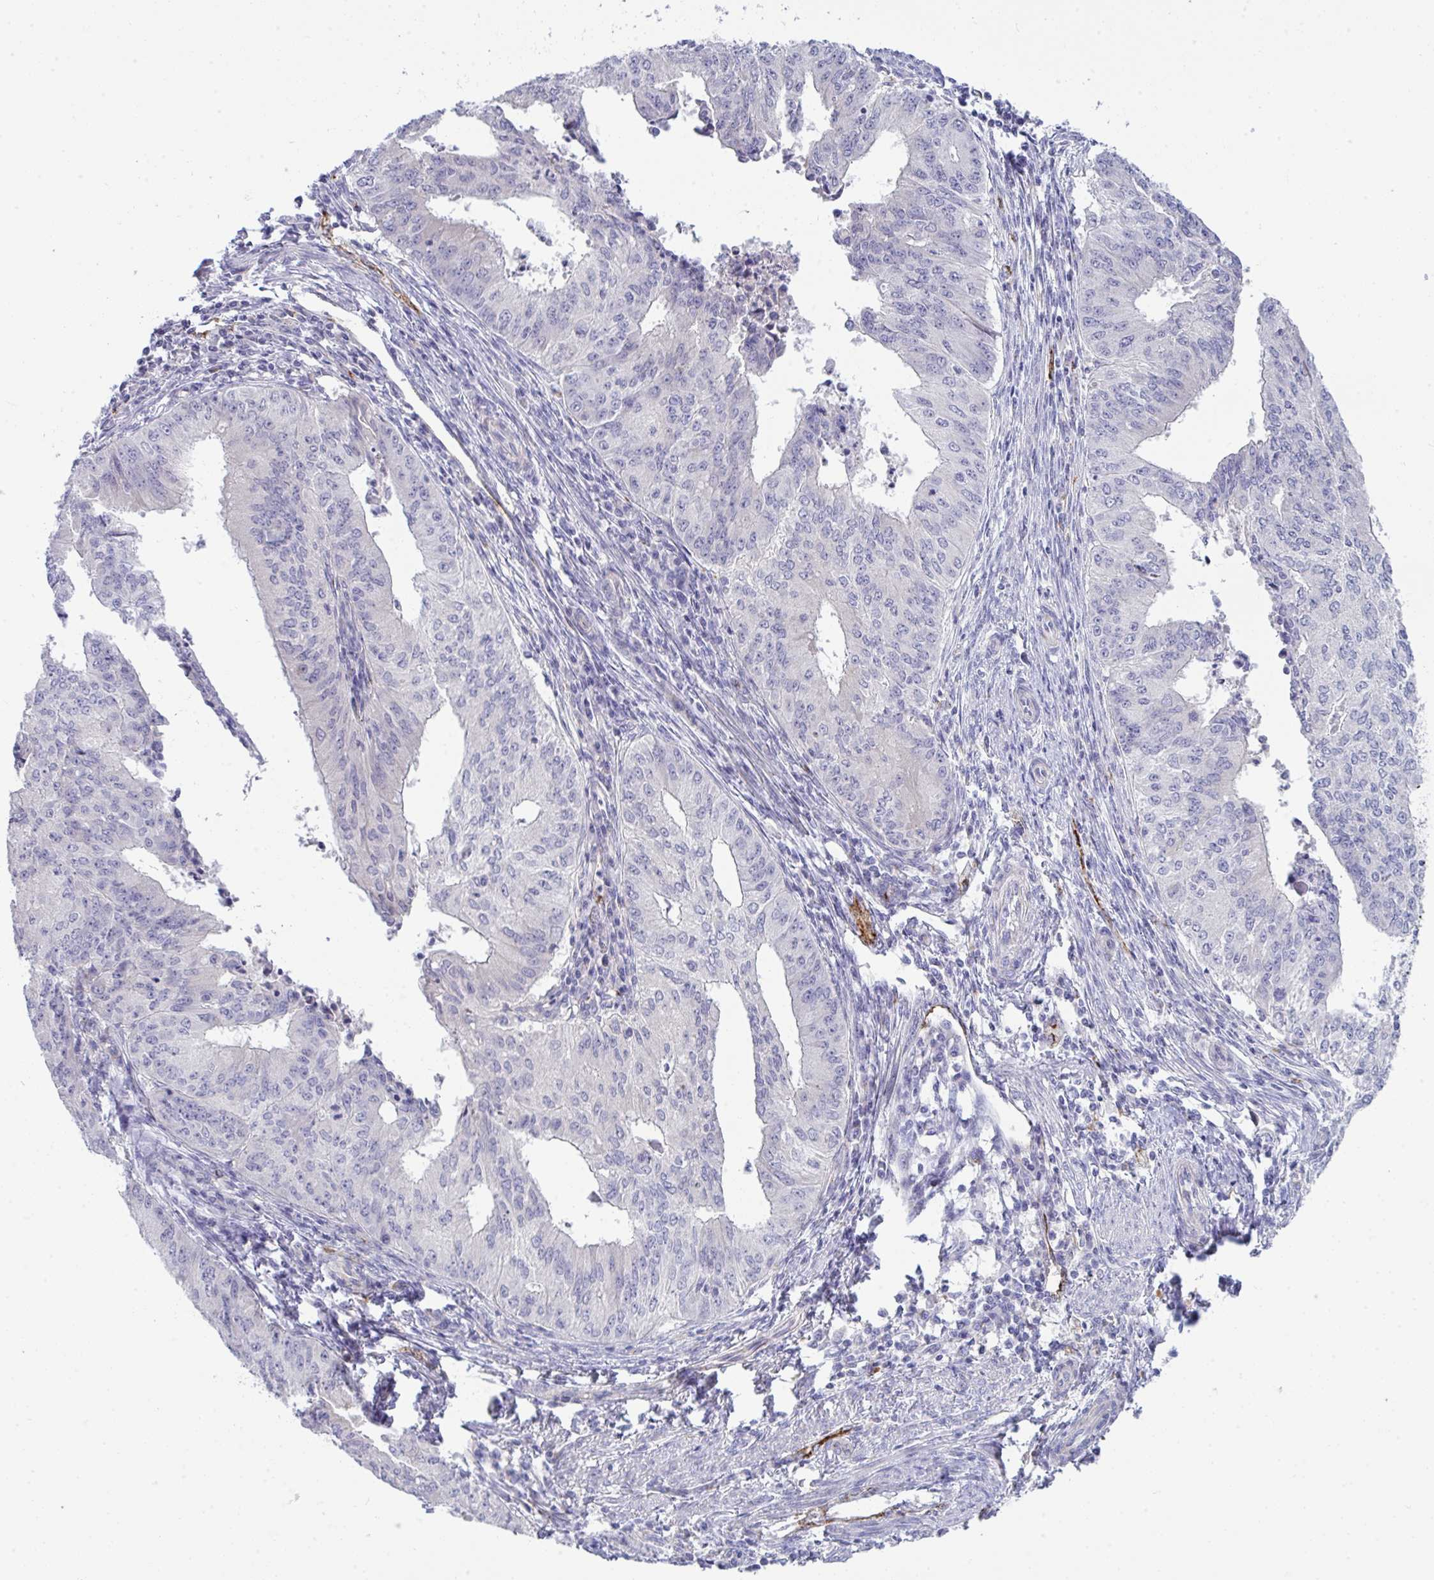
{"staining": {"intensity": "negative", "quantity": "none", "location": "none"}, "tissue": "endometrial cancer", "cell_type": "Tumor cells", "image_type": "cancer", "snomed": [{"axis": "morphology", "description": "Adenocarcinoma, NOS"}, {"axis": "topography", "description": "Endometrium"}], "caption": "DAB (3,3'-diaminobenzidine) immunohistochemical staining of human adenocarcinoma (endometrial) exhibits no significant positivity in tumor cells. (Immunohistochemistry, brightfield microscopy, high magnification).", "gene": "TOR1AIP2", "patient": {"sex": "female", "age": 50}}